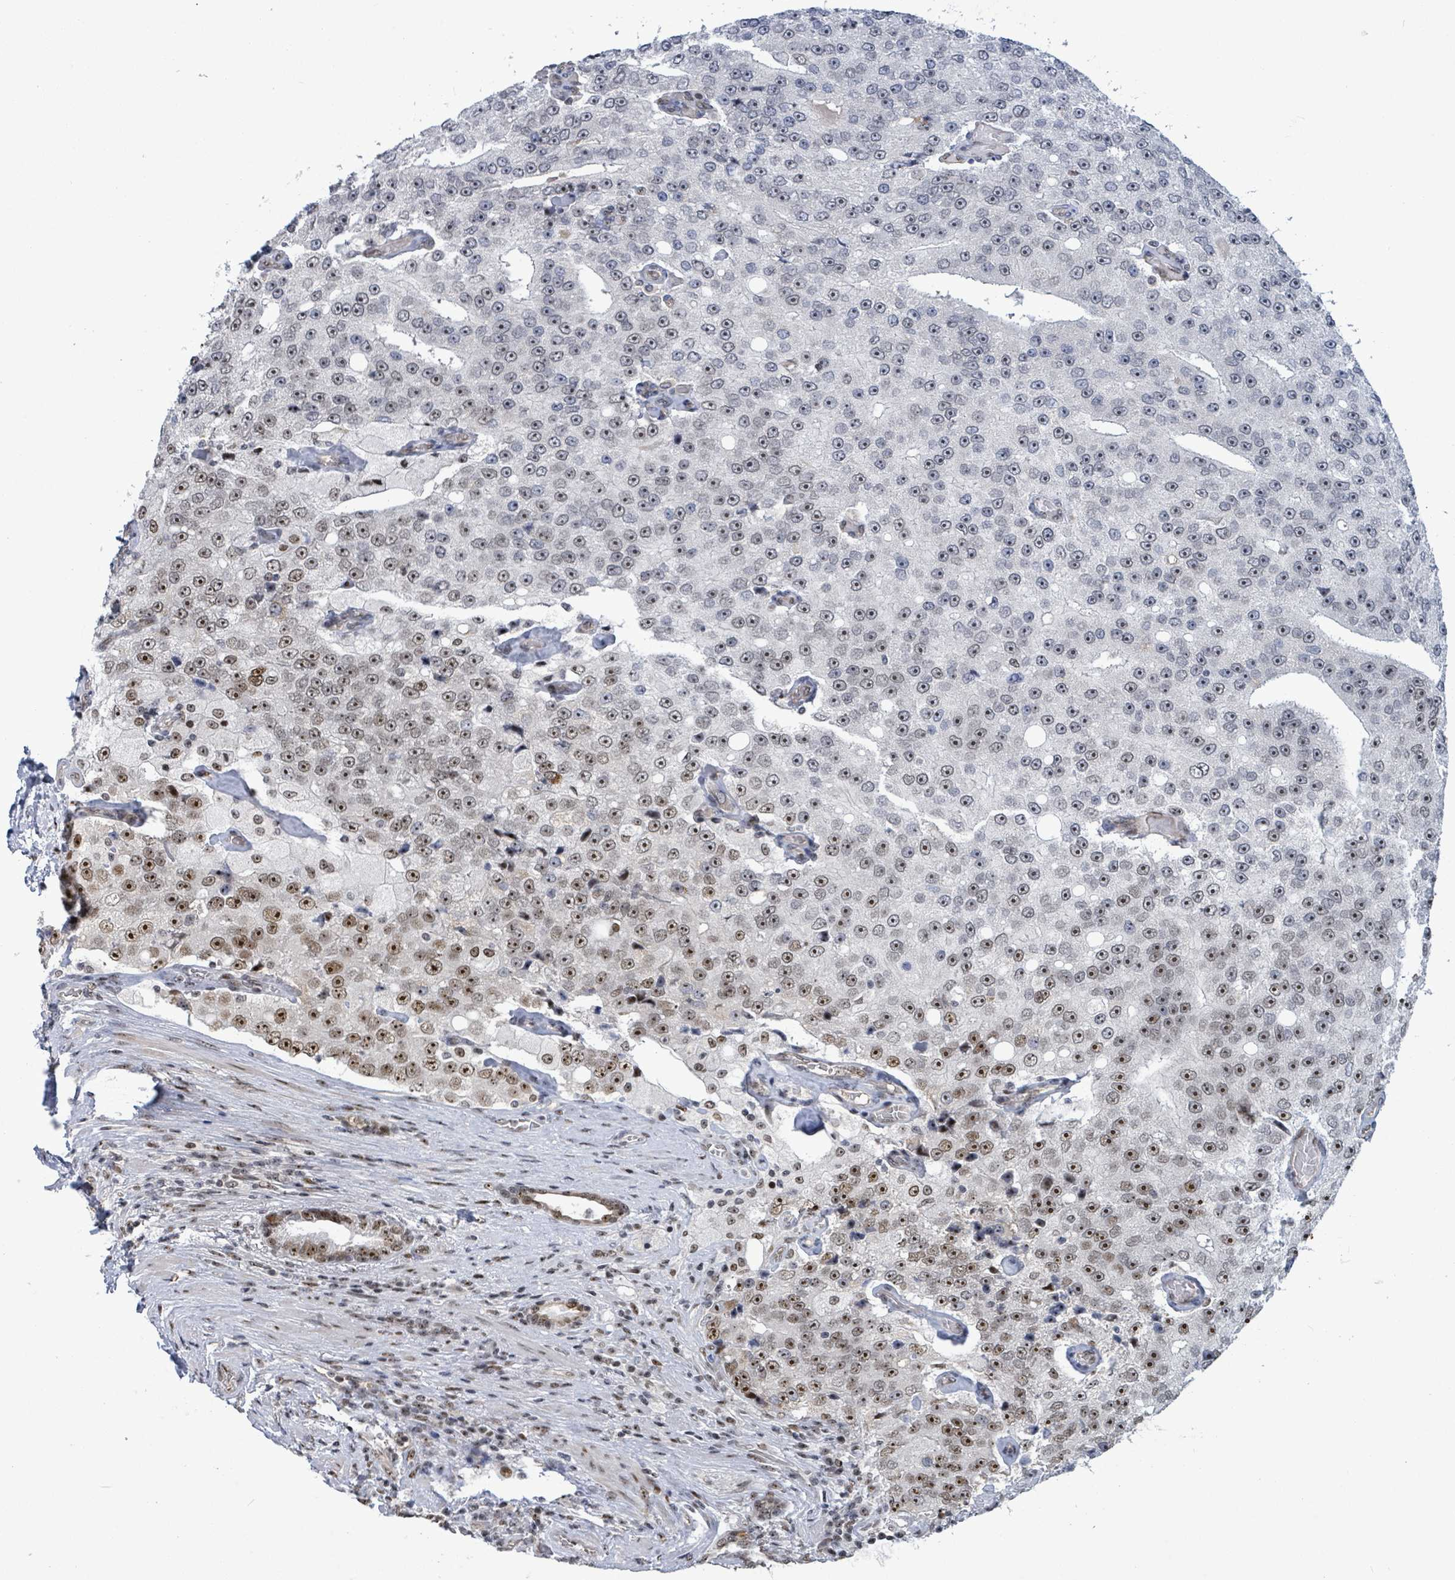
{"staining": {"intensity": "strong", "quantity": "25%-75%", "location": "nuclear"}, "tissue": "prostate cancer", "cell_type": "Tumor cells", "image_type": "cancer", "snomed": [{"axis": "morphology", "description": "Adenocarcinoma, High grade"}, {"axis": "topography", "description": "Prostate"}], "caption": "Immunohistochemical staining of prostate cancer displays high levels of strong nuclear protein positivity in approximately 25%-75% of tumor cells.", "gene": "RRN3", "patient": {"sex": "male", "age": 70}}